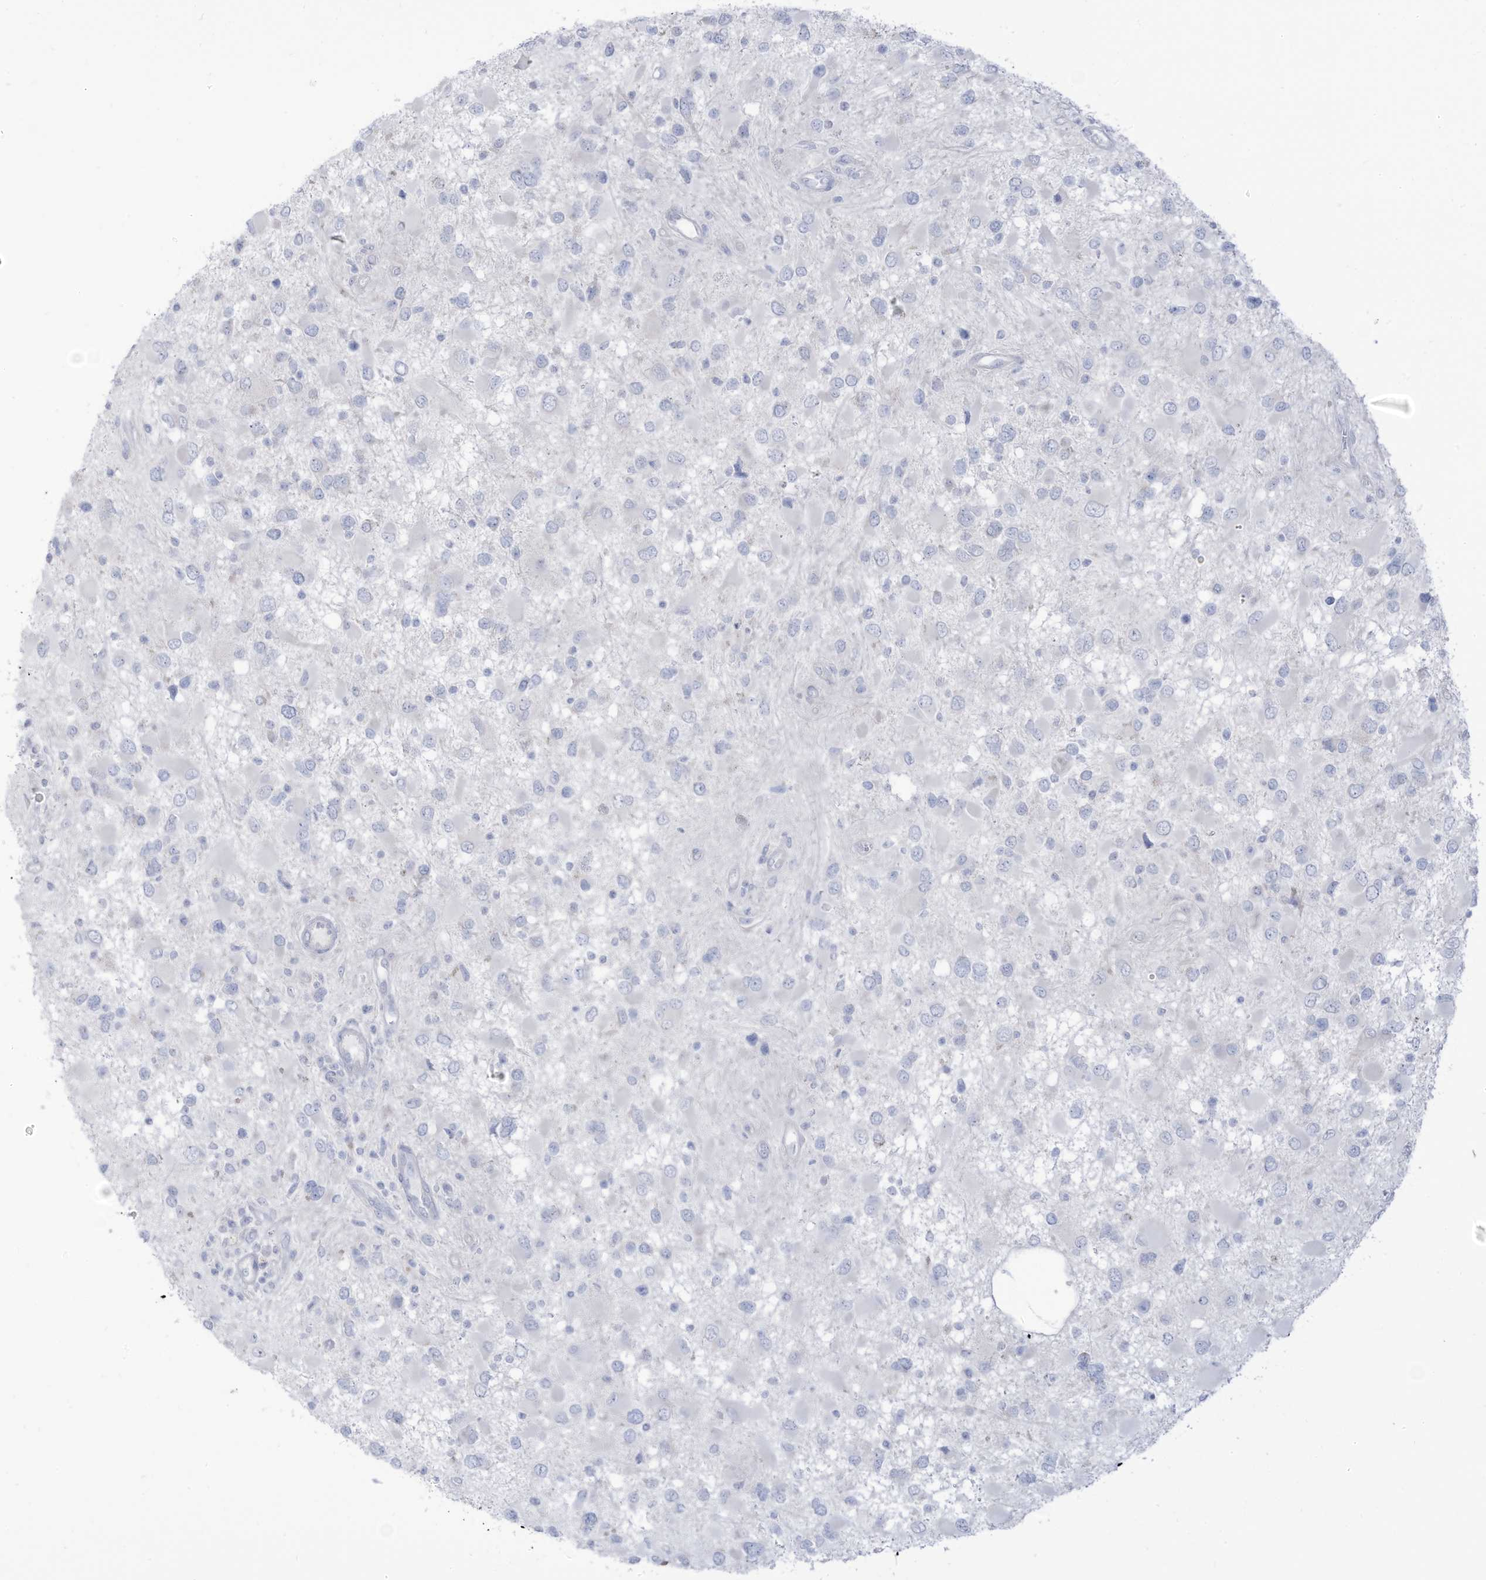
{"staining": {"intensity": "negative", "quantity": "none", "location": "none"}, "tissue": "glioma", "cell_type": "Tumor cells", "image_type": "cancer", "snomed": [{"axis": "morphology", "description": "Glioma, malignant, High grade"}, {"axis": "topography", "description": "Brain"}], "caption": "The immunohistochemistry histopathology image has no significant staining in tumor cells of malignant glioma (high-grade) tissue.", "gene": "OGT", "patient": {"sex": "male", "age": 53}}